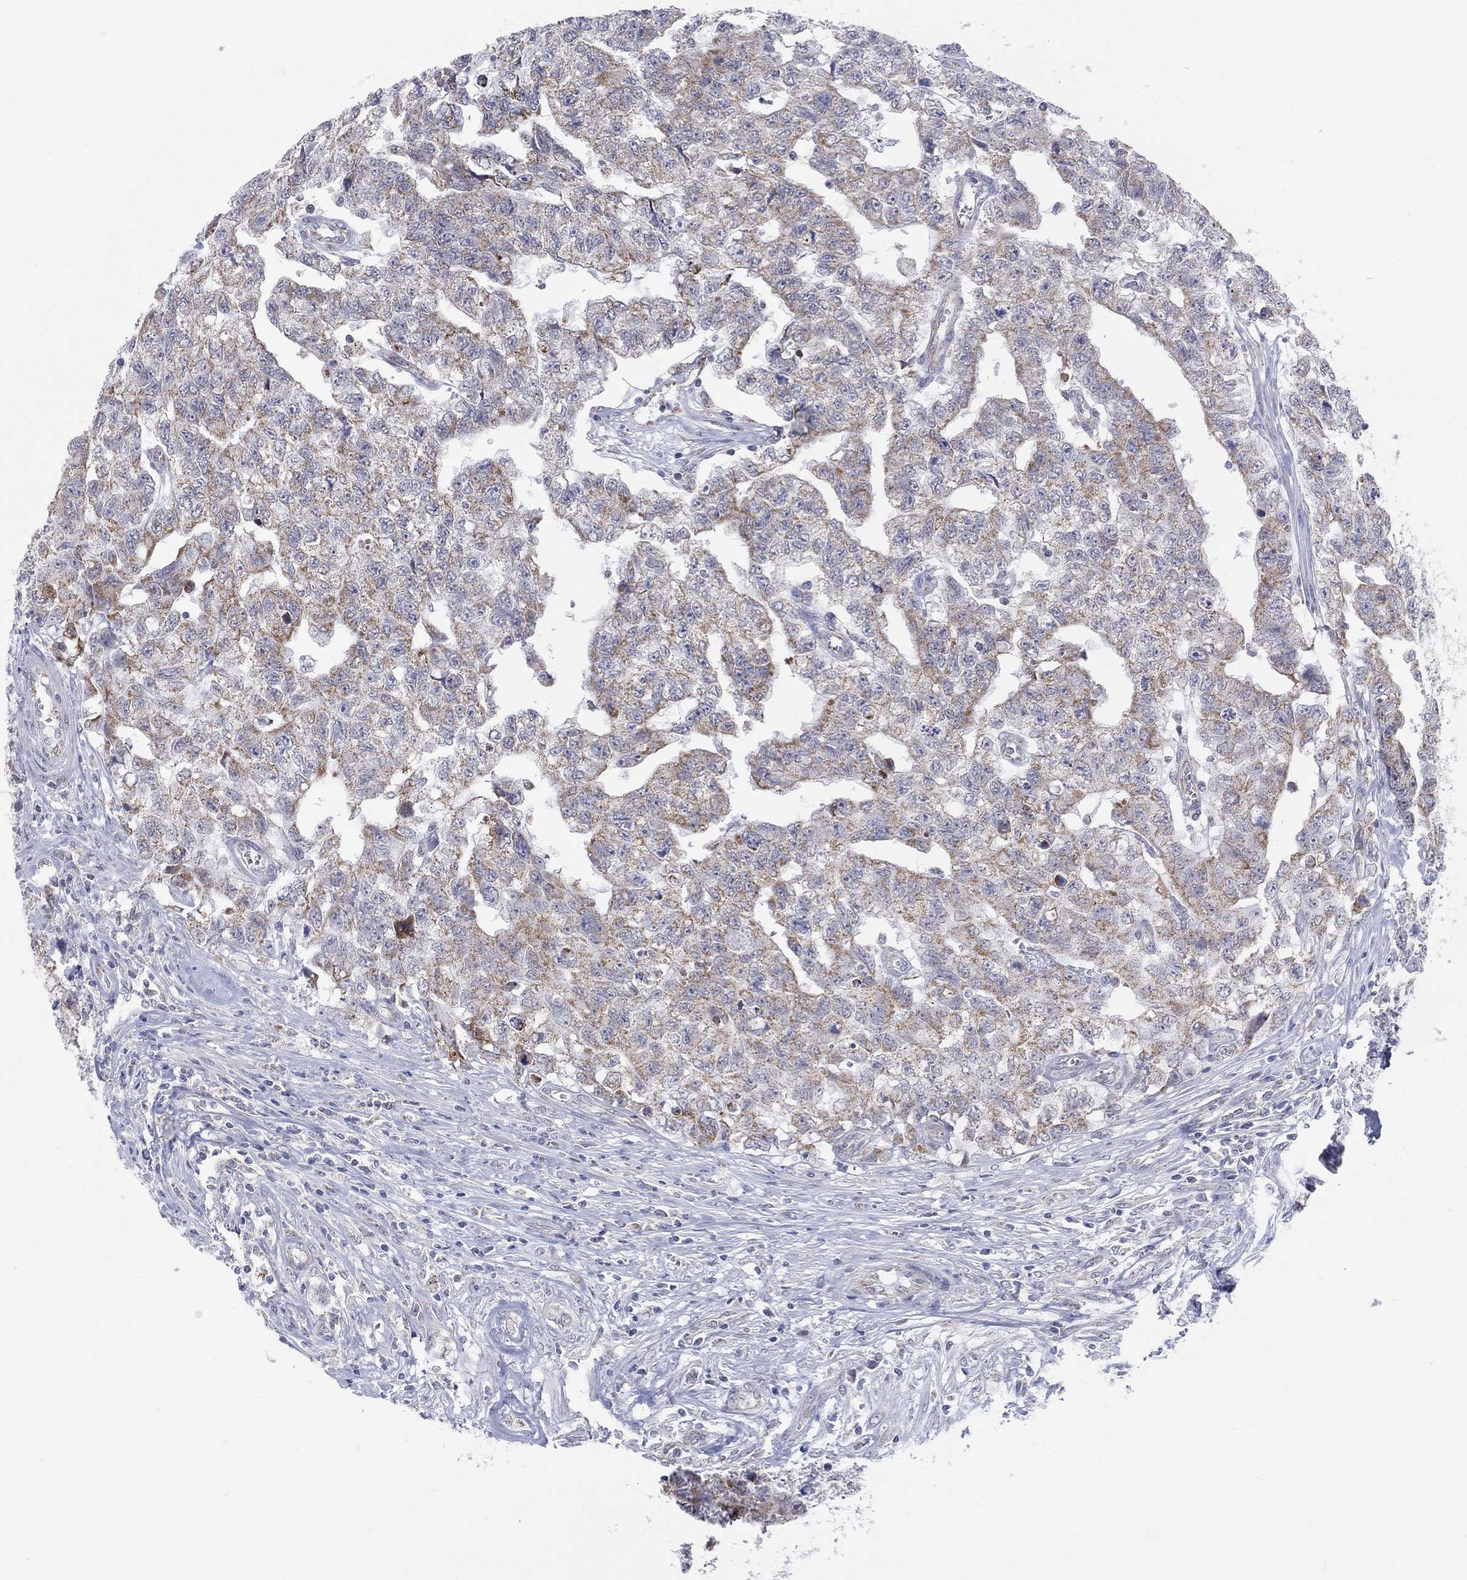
{"staining": {"intensity": "moderate", "quantity": "25%-75%", "location": "cytoplasmic/membranous"}, "tissue": "testis cancer", "cell_type": "Tumor cells", "image_type": "cancer", "snomed": [{"axis": "morphology", "description": "Carcinoma, Embryonal, NOS"}, {"axis": "topography", "description": "Testis"}], "caption": "Embryonal carcinoma (testis) stained with a protein marker reveals moderate staining in tumor cells.", "gene": "KISS1R", "patient": {"sex": "male", "age": 24}}